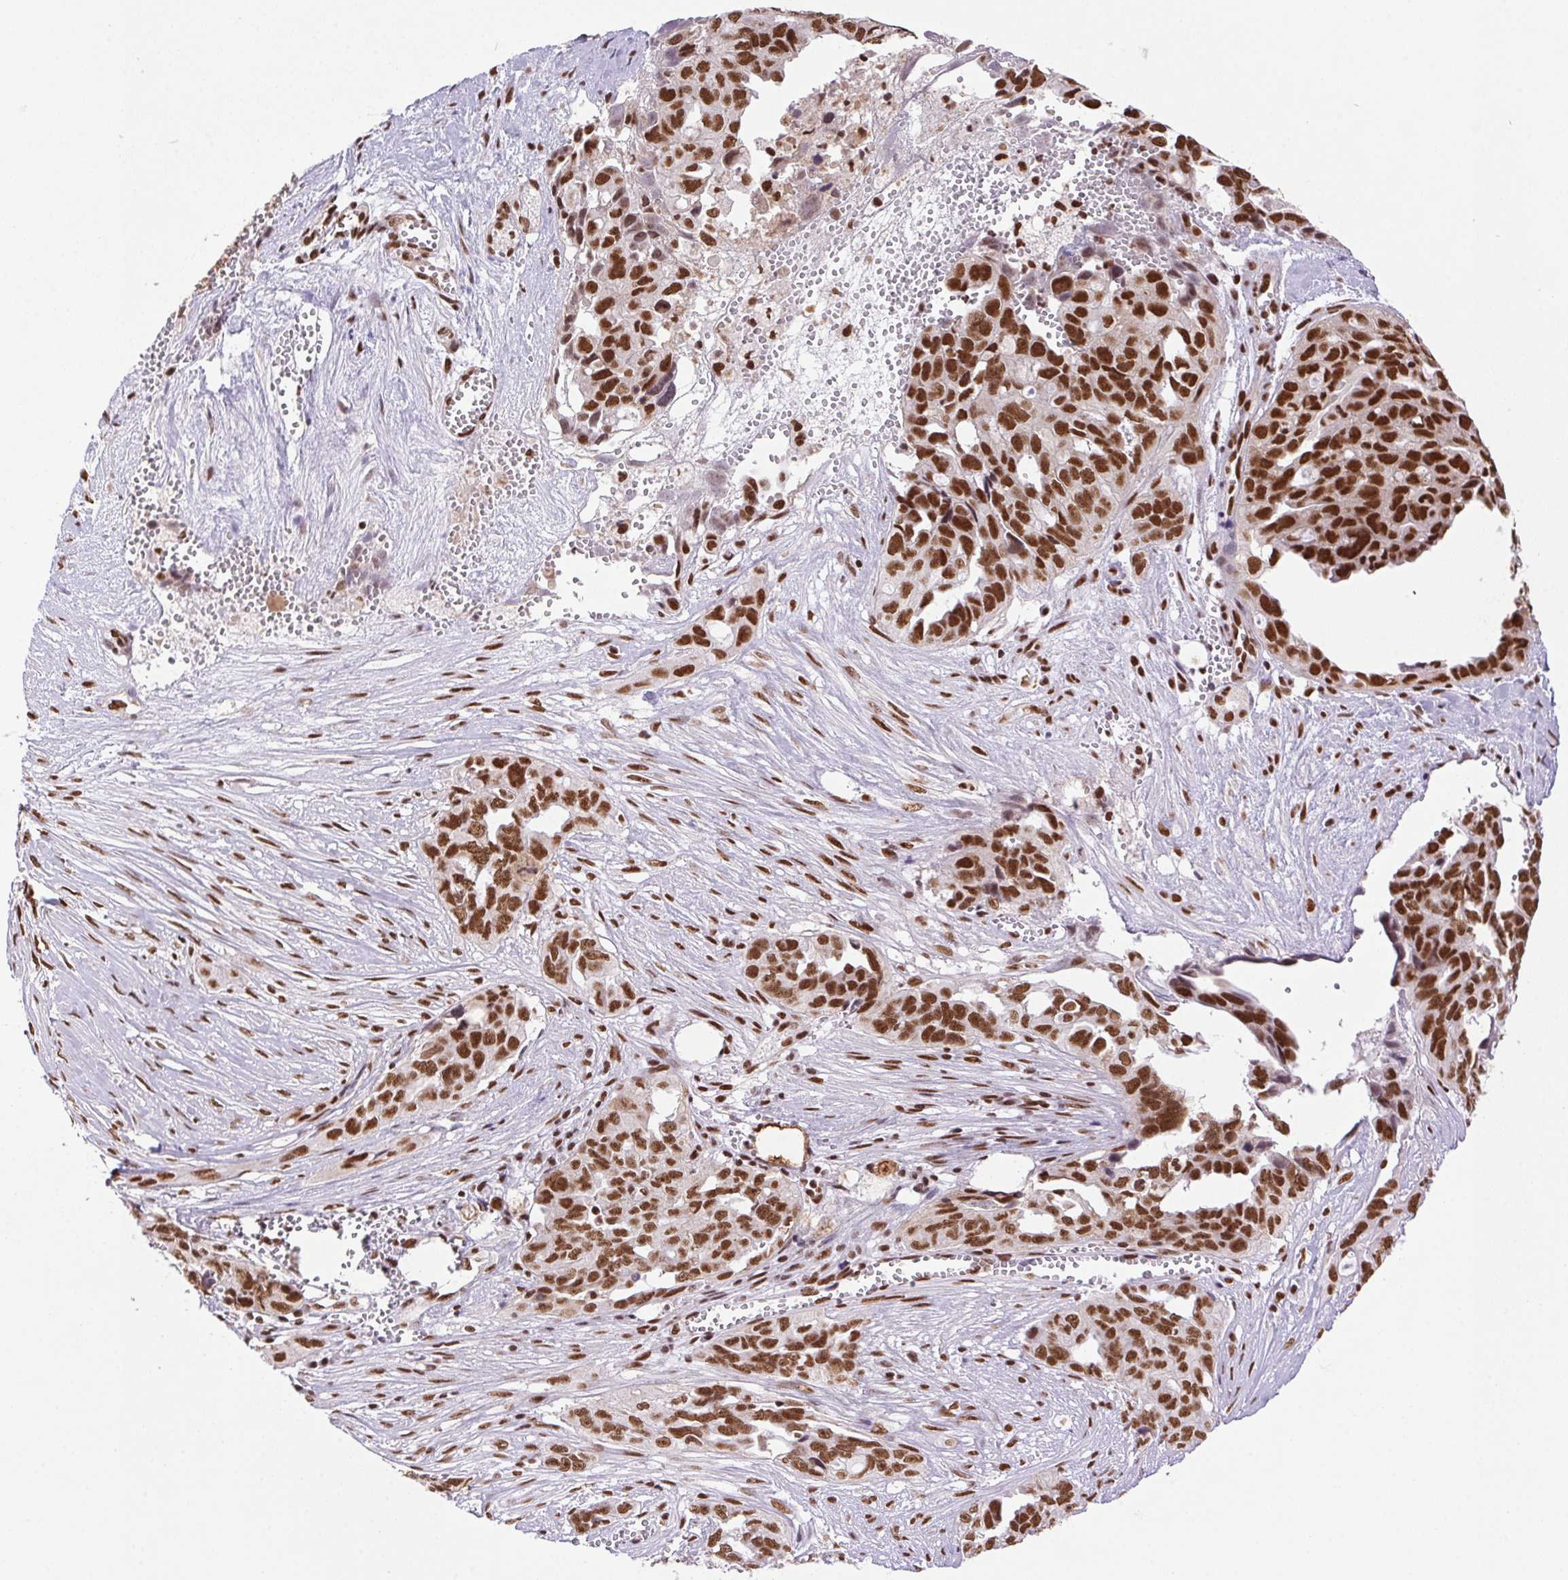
{"staining": {"intensity": "strong", "quantity": ">75%", "location": "nuclear"}, "tissue": "ovarian cancer", "cell_type": "Tumor cells", "image_type": "cancer", "snomed": [{"axis": "morphology", "description": "Carcinoma, endometroid"}, {"axis": "topography", "description": "Ovary"}], "caption": "Immunohistochemistry image of neoplastic tissue: human ovarian cancer (endometroid carcinoma) stained using immunohistochemistry (IHC) displays high levels of strong protein expression localized specifically in the nuclear of tumor cells, appearing as a nuclear brown color.", "gene": "ZNF207", "patient": {"sex": "female", "age": 70}}